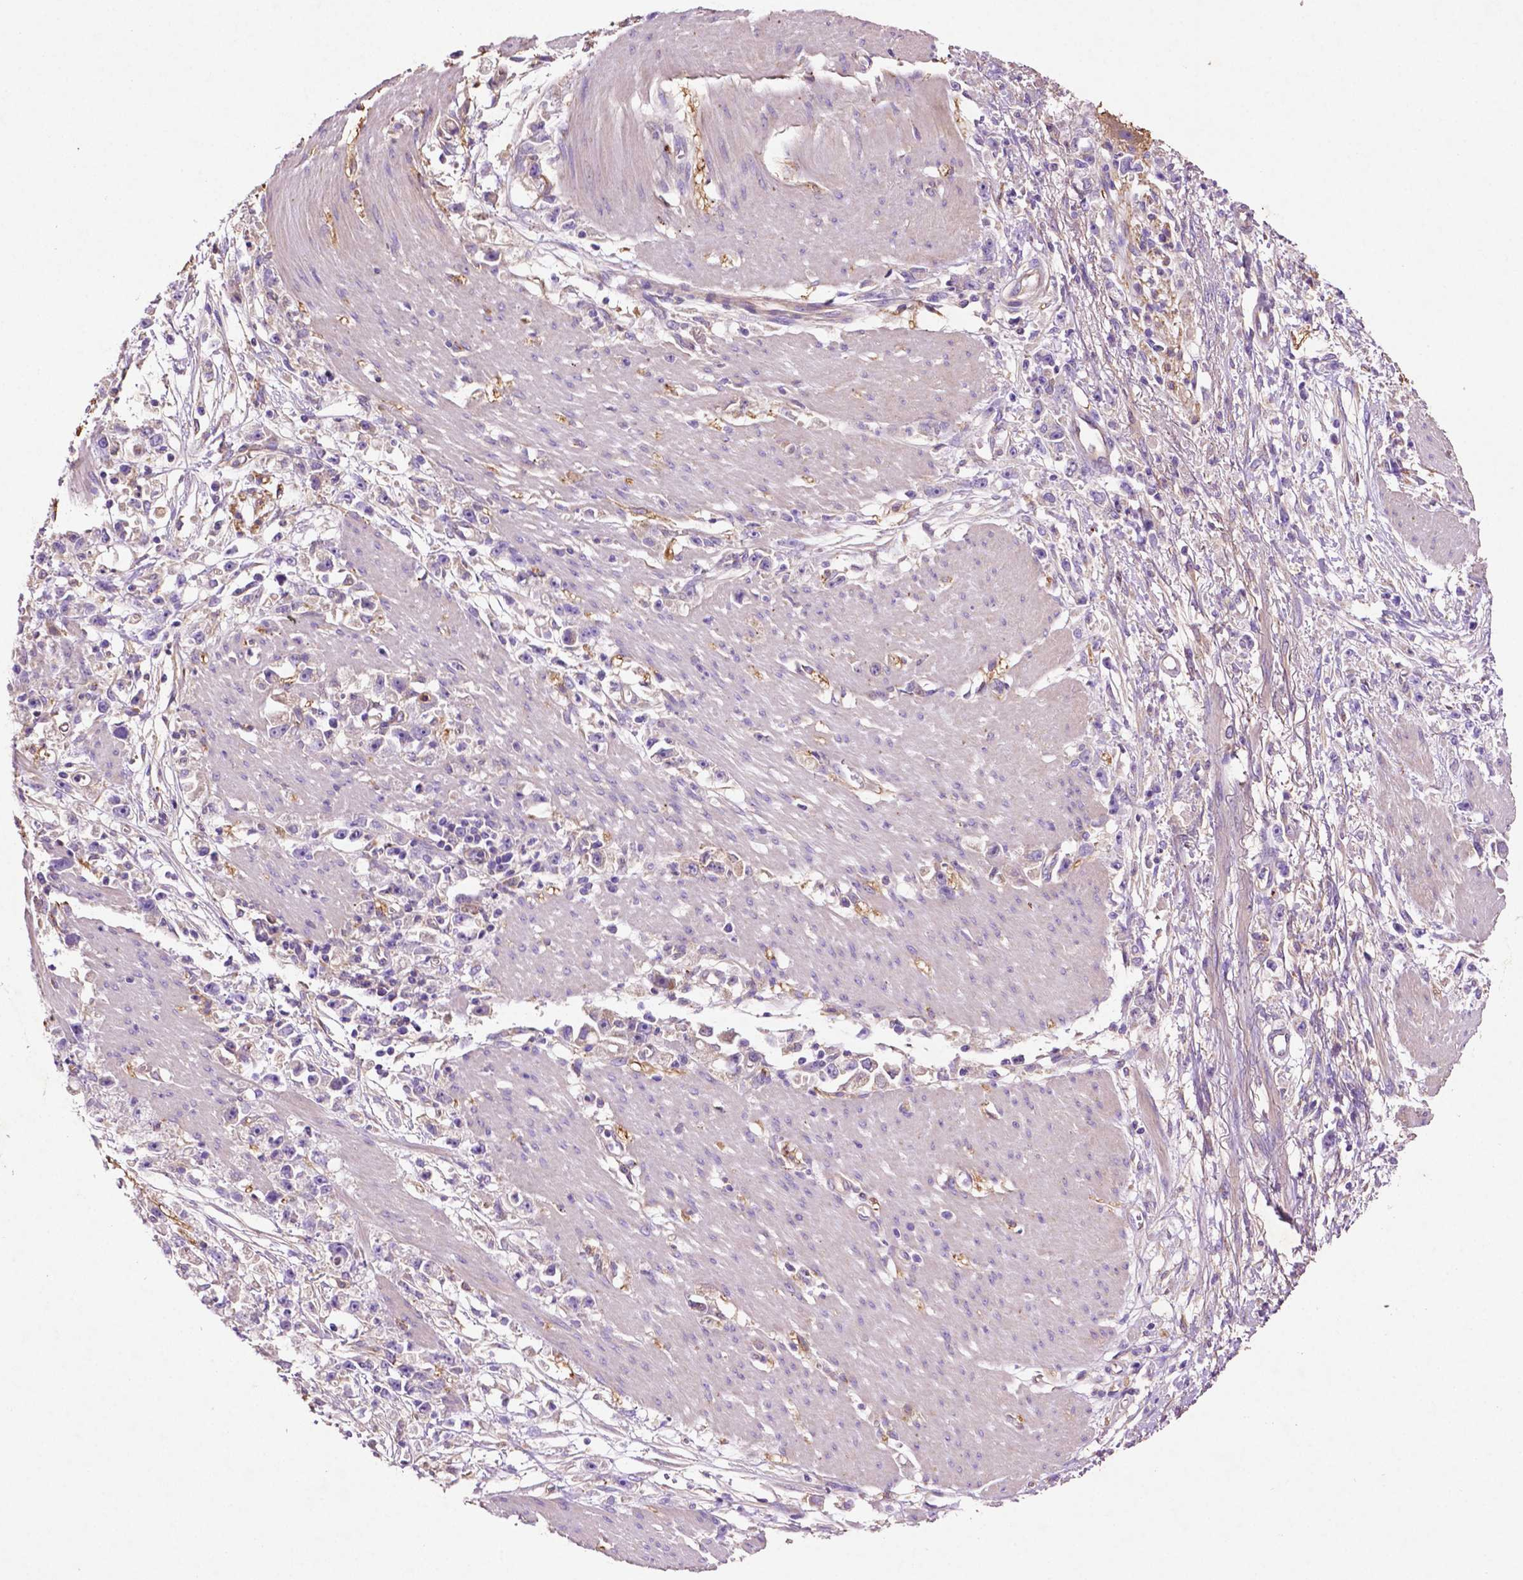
{"staining": {"intensity": "negative", "quantity": "none", "location": "none"}, "tissue": "stomach cancer", "cell_type": "Tumor cells", "image_type": "cancer", "snomed": [{"axis": "morphology", "description": "Adenocarcinoma, NOS"}, {"axis": "topography", "description": "Stomach"}], "caption": "Stomach adenocarcinoma stained for a protein using immunohistochemistry (IHC) demonstrates no positivity tumor cells.", "gene": "GDPD5", "patient": {"sex": "female", "age": 59}}